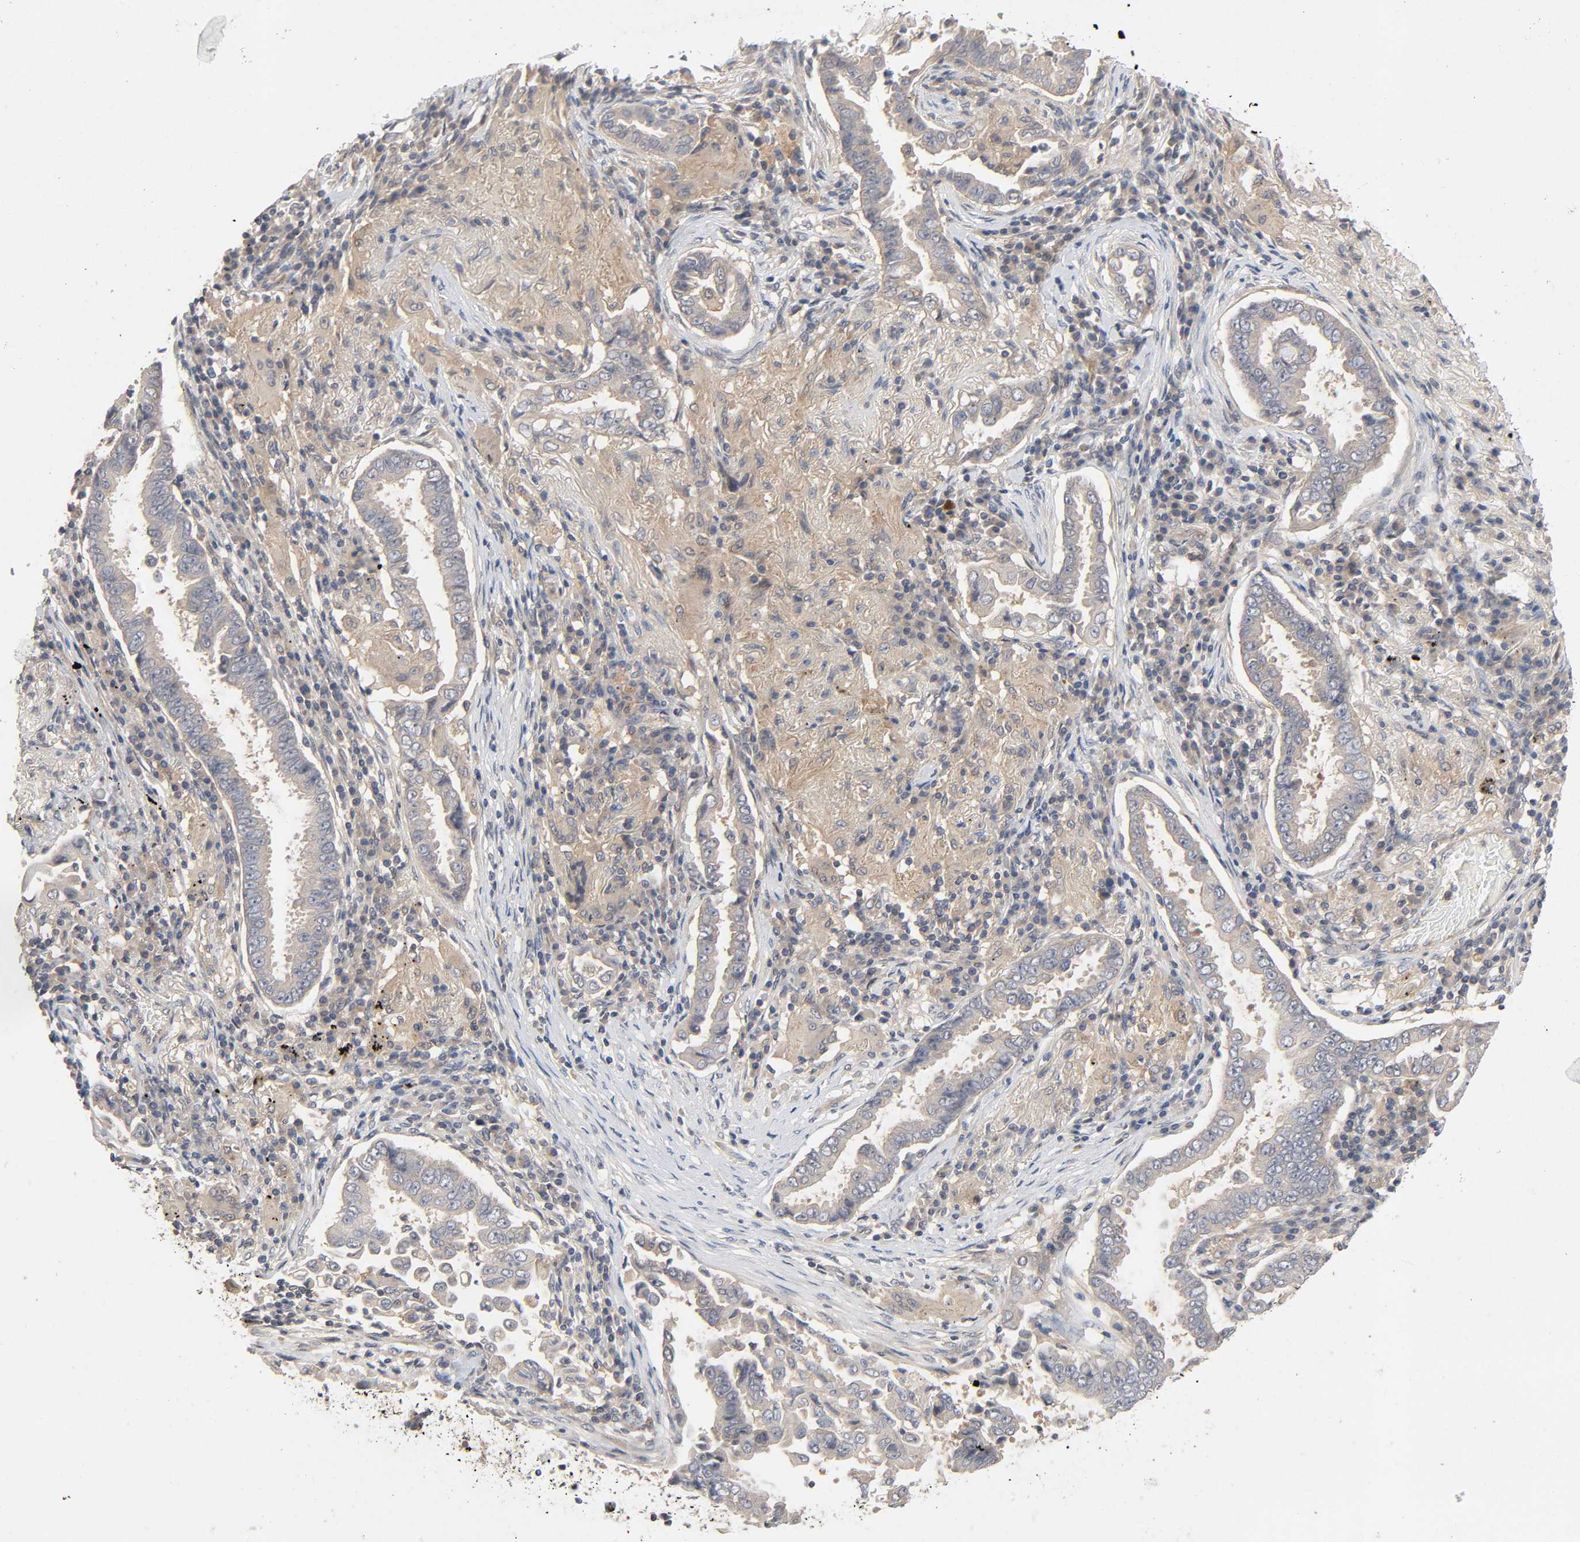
{"staining": {"intensity": "moderate", "quantity": ">75%", "location": "cytoplasmic/membranous"}, "tissue": "lung cancer", "cell_type": "Tumor cells", "image_type": "cancer", "snomed": [{"axis": "morphology", "description": "Normal tissue, NOS"}, {"axis": "morphology", "description": "Inflammation, NOS"}, {"axis": "morphology", "description": "Adenocarcinoma, NOS"}, {"axis": "topography", "description": "Lung"}], "caption": "Human lung cancer (adenocarcinoma) stained for a protein (brown) reveals moderate cytoplasmic/membranous positive staining in approximately >75% of tumor cells.", "gene": "CPB2", "patient": {"sex": "female", "age": 64}}